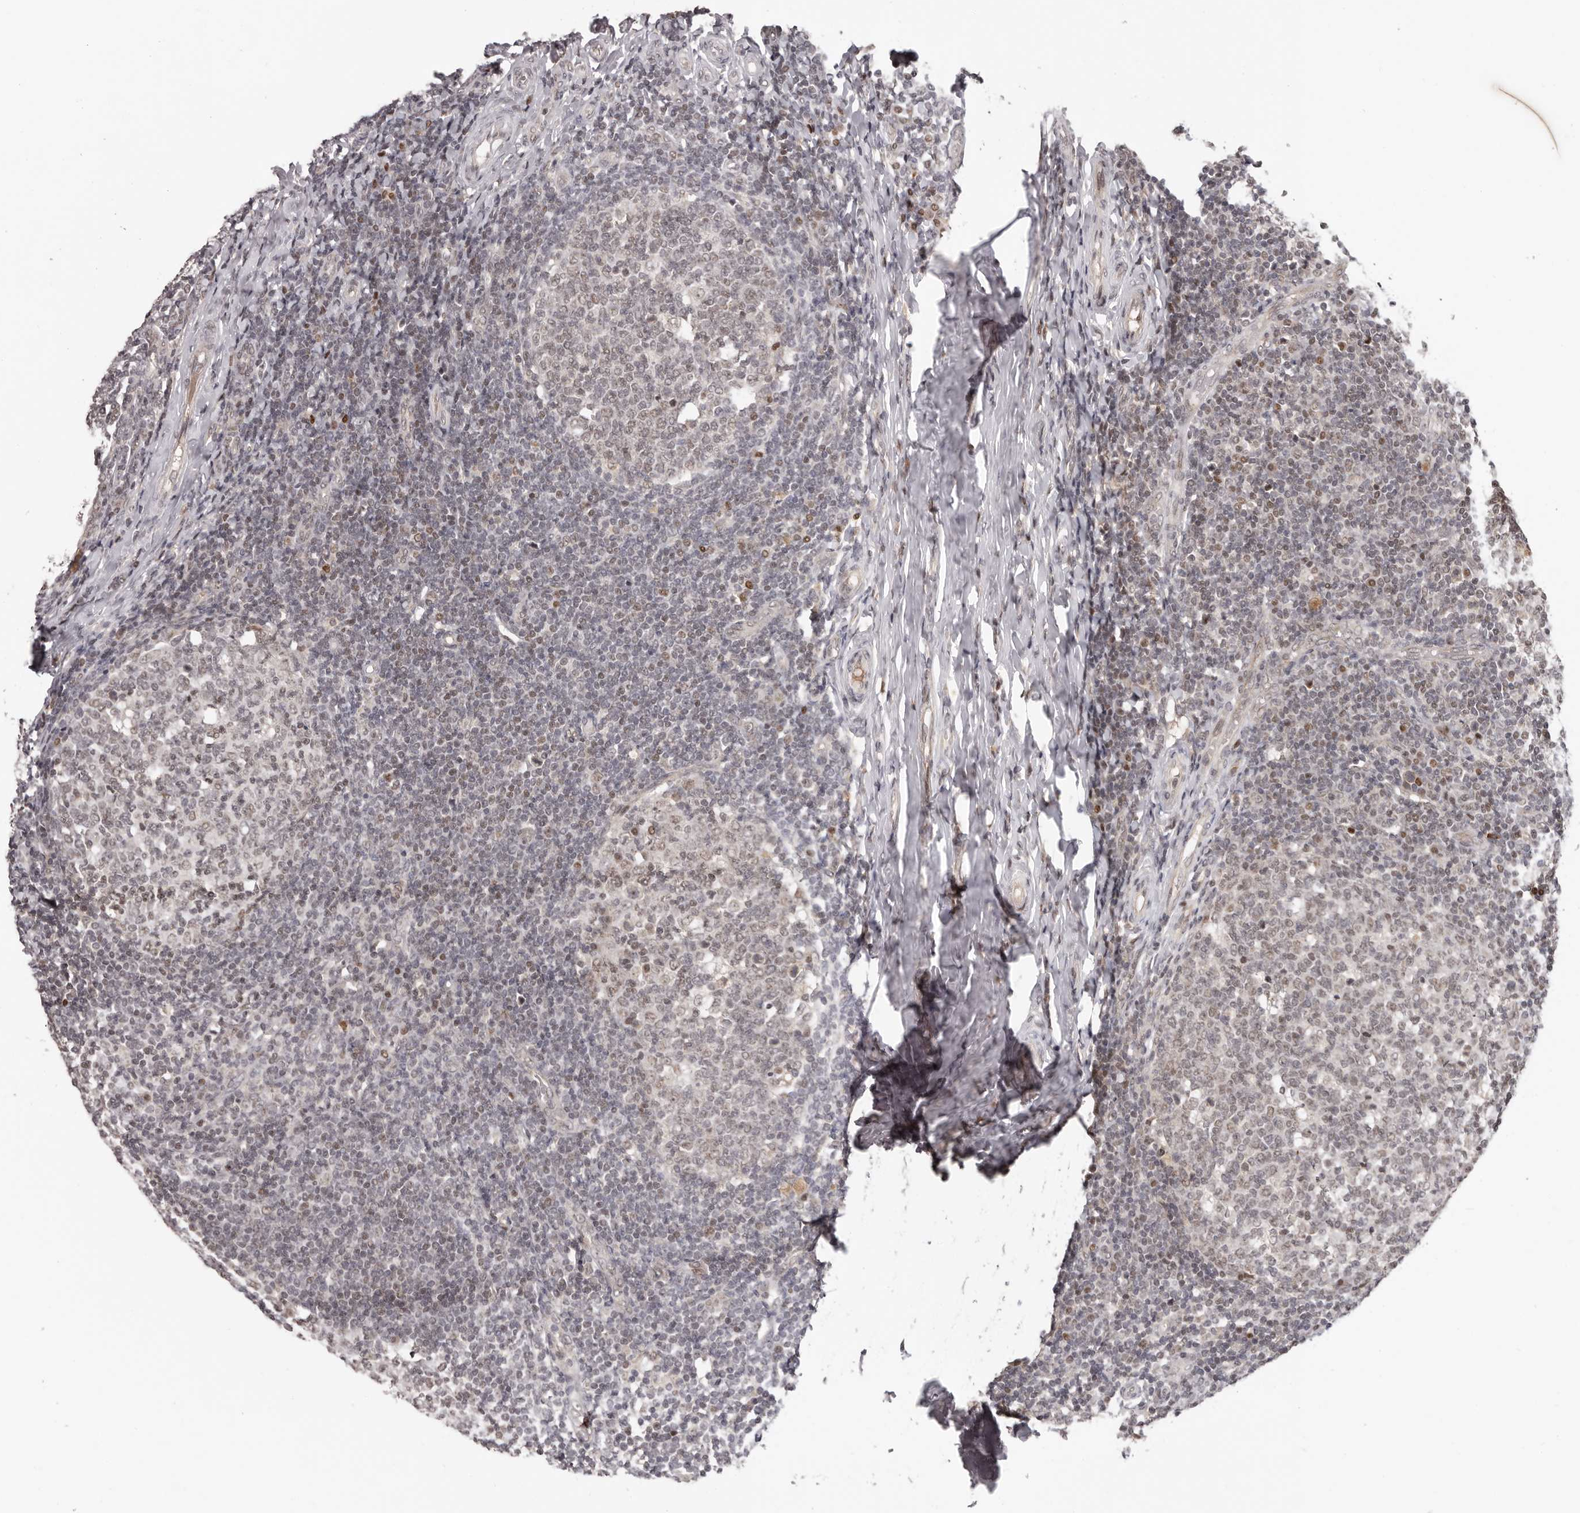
{"staining": {"intensity": "weak", "quantity": "25%-75%", "location": "nuclear"}, "tissue": "tonsil", "cell_type": "Germinal center cells", "image_type": "normal", "snomed": [{"axis": "morphology", "description": "Normal tissue, NOS"}, {"axis": "topography", "description": "Tonsil"}], "caption": "Tonsil stained with IHC reveals weak nuclear positivity in about 25%-75% of germinal center cells. The staining was performed using DAB (3,3'-diaminobenzidine) to visualize the protein expression in brown, while the nuclei were stained in blue with hematoxylin (Magnification: 20x).", "gene": "TBX5", "patient": {"sex": "female", "age": 19}}